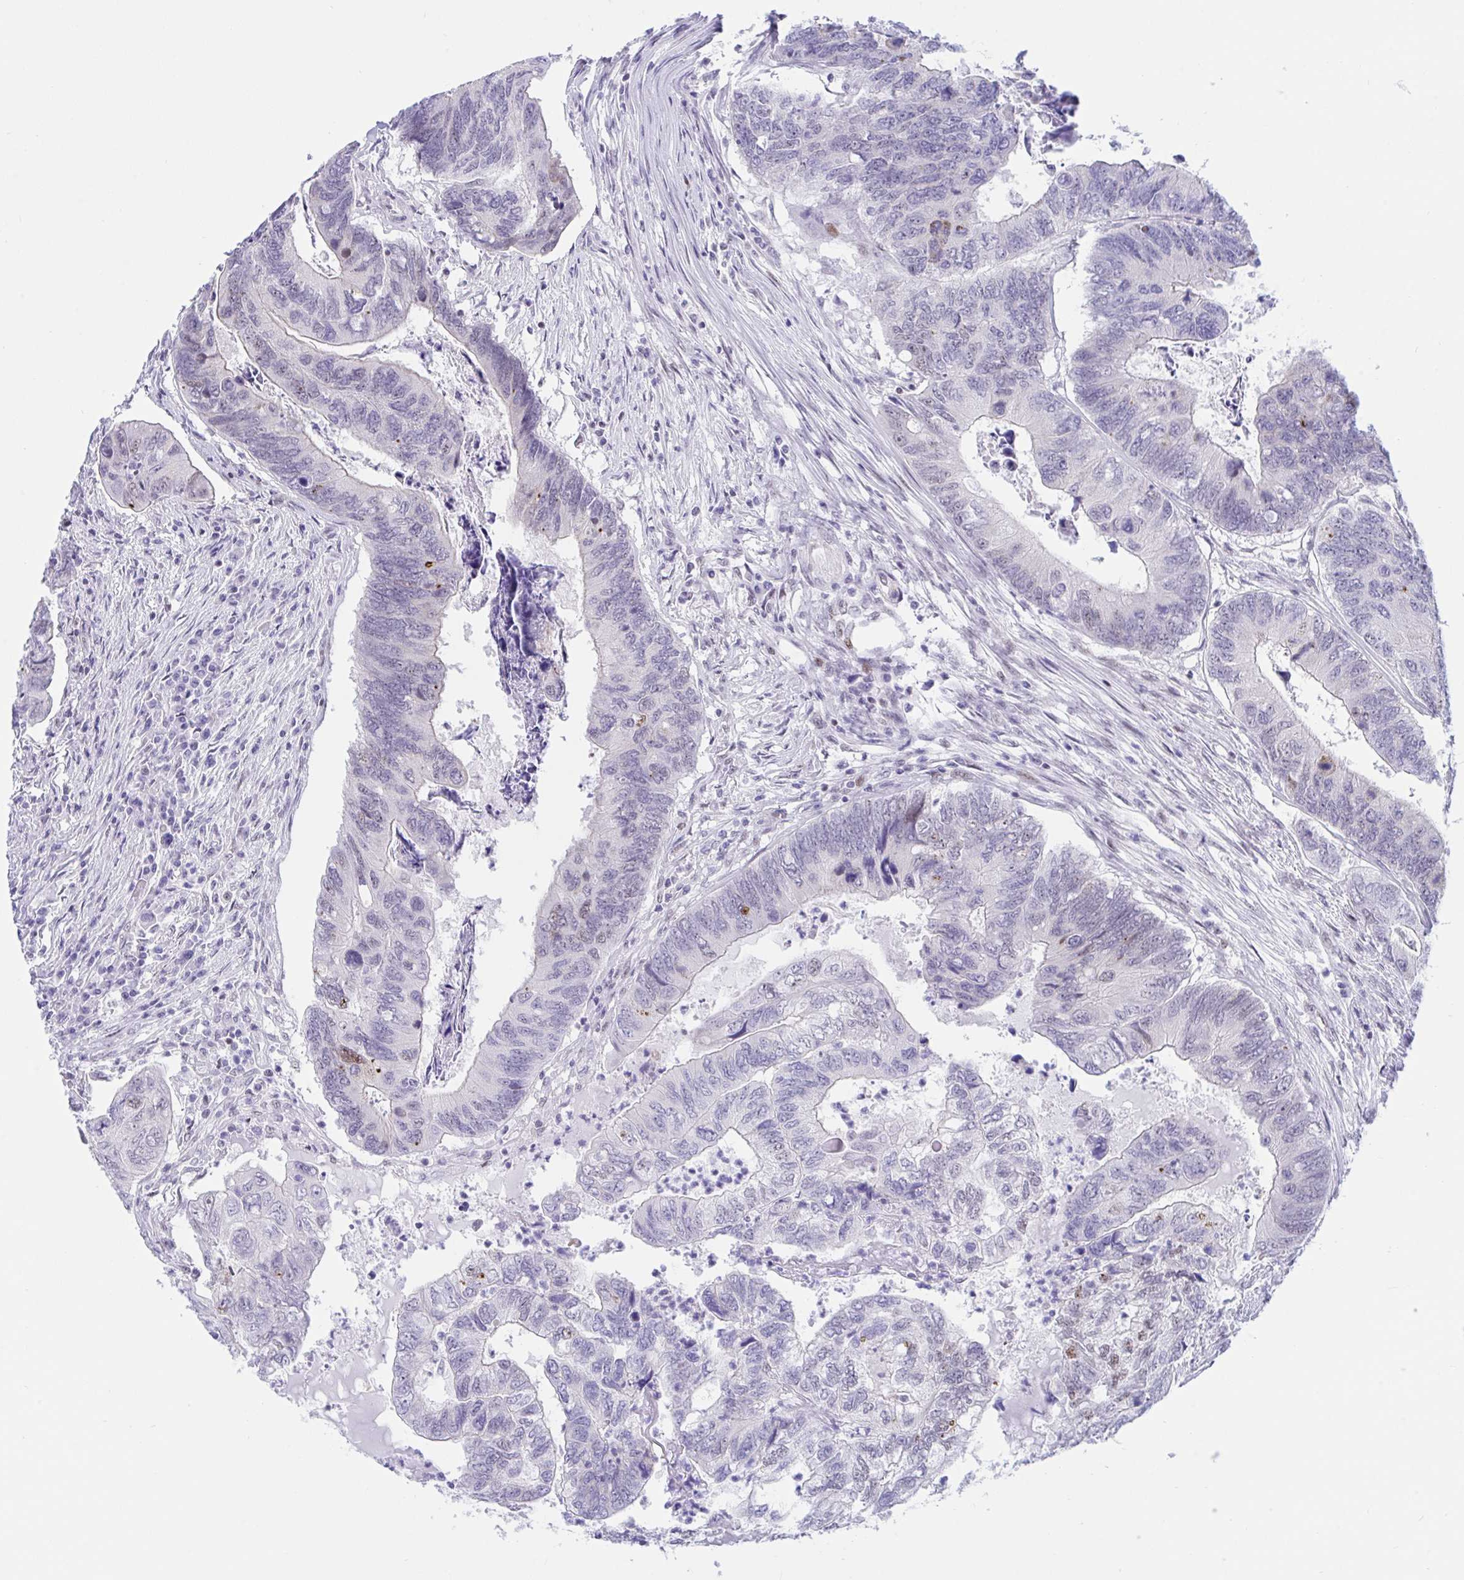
{"staining": {"intensity": "moderate", "quantity": "<25%", "location": "nuclear"}, "tissue": "colorectal cancer", "cell_type": "Tumor cells", "image_type": "cancer", "snomed": [{"axis": "morphology", "description": "Adenocarcinoma, NOS"}, {"axis": "topography", "description": "Colon"}], "caption": "Moderate nuclear expression for a protein is present in approximately <25% of tumor cells of colorectal cancer (adenocarcinoma) using immunohistochemistry (IHC).", "gene": "IKZF2", "patient": {"sex": "female", "age": 67}}